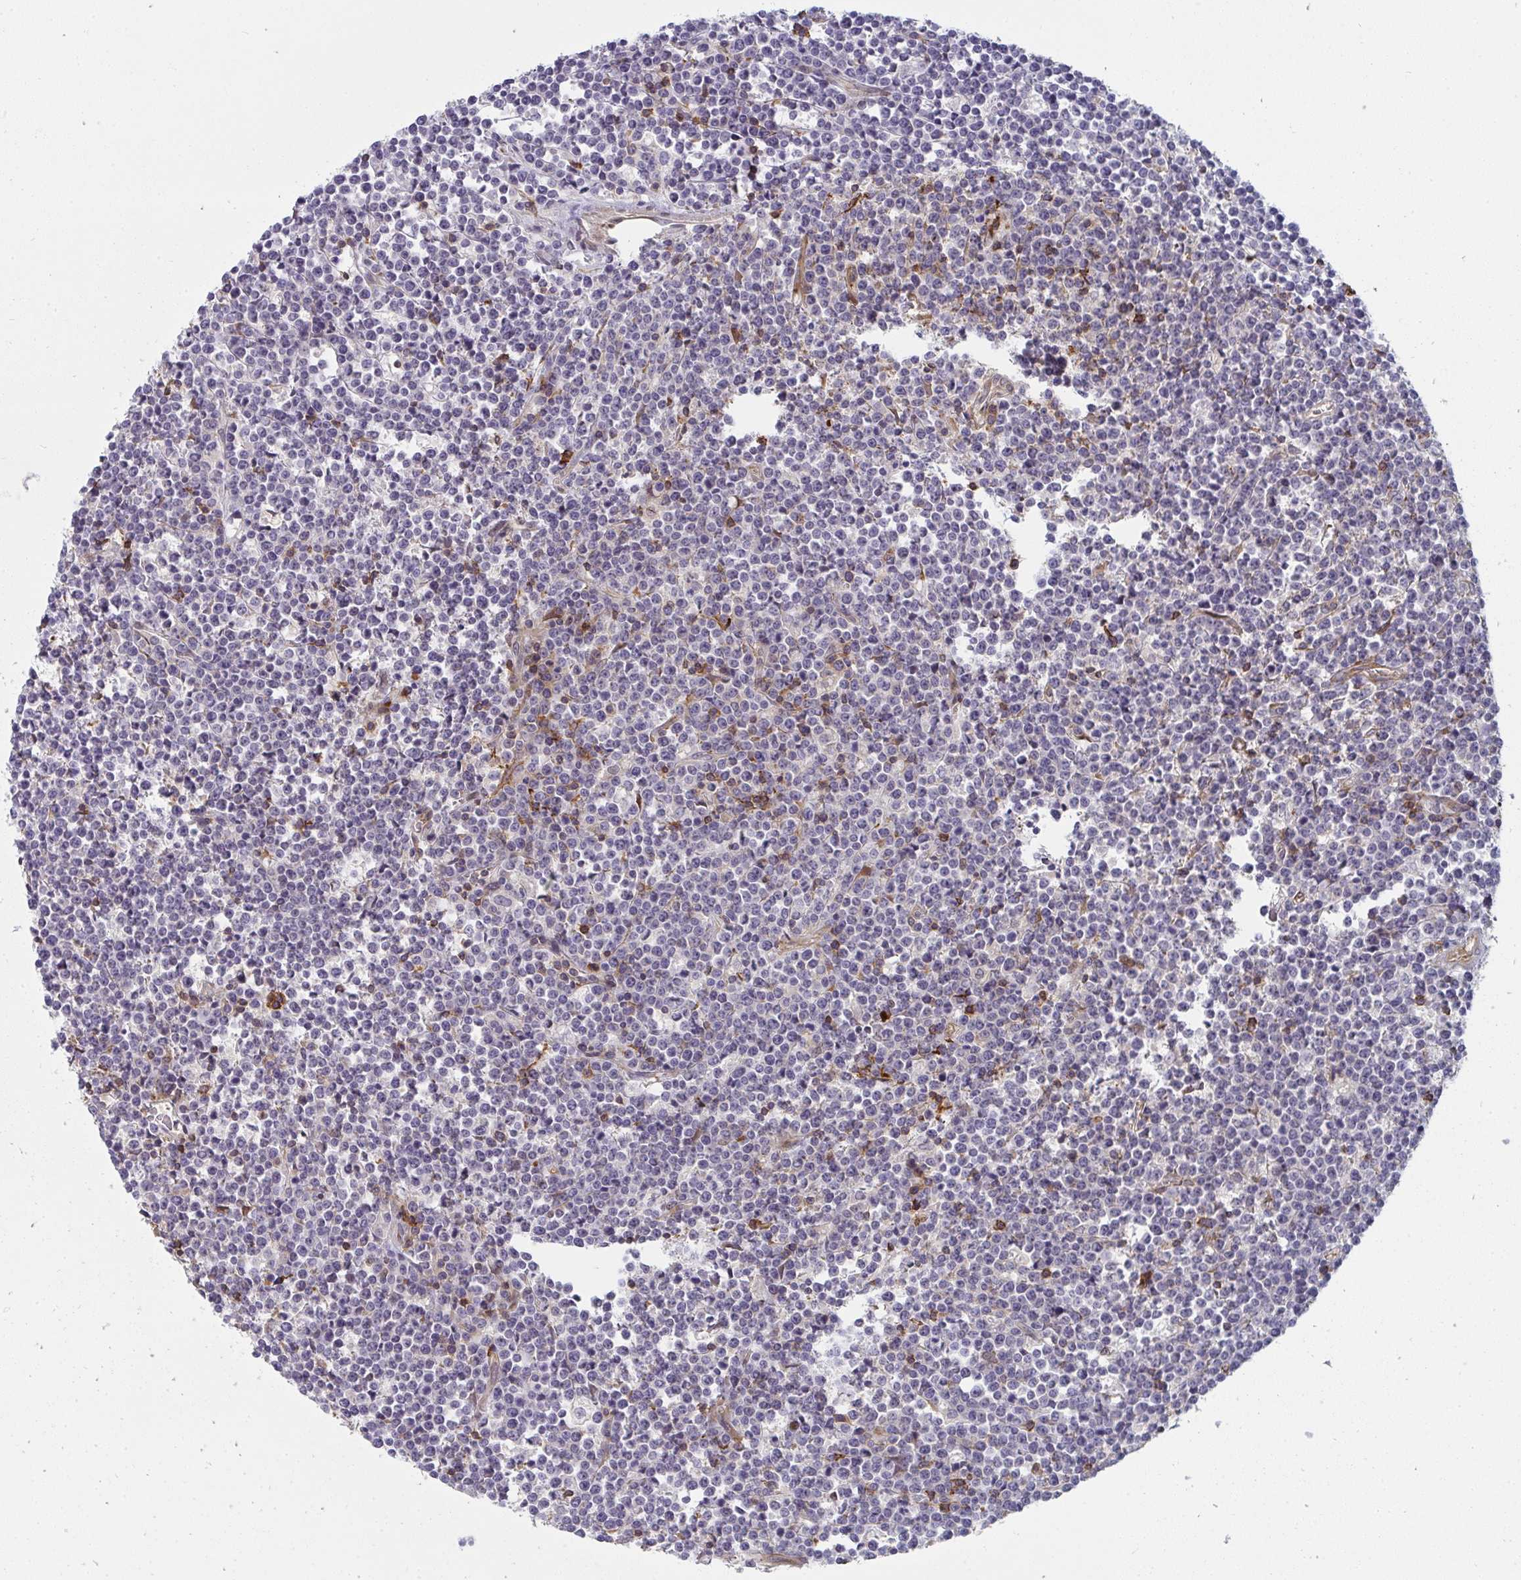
{"staining": {"intensity": "negative", "quantity": "none", "location": "none"}, "tissue": "lymphoma", "cell_type": "Tumor cells", "image_type": "cancer", "snomed": [{"axis": "morphology", "description": "Malignant lymphoma, non-Hodgkin's type, High grade"}, {"axis": "topography", "description": "Ovary"}], "caption": "Immunohistochemistry (IHC) histopathology image of human malignant lymphoma, non-Hodgkin's type (high-grade) stained for a protein (brown), which reveals no positivity in tumor cells.", "gene": "CSF3R", "patient": {"sex": "female", "age": 56}}